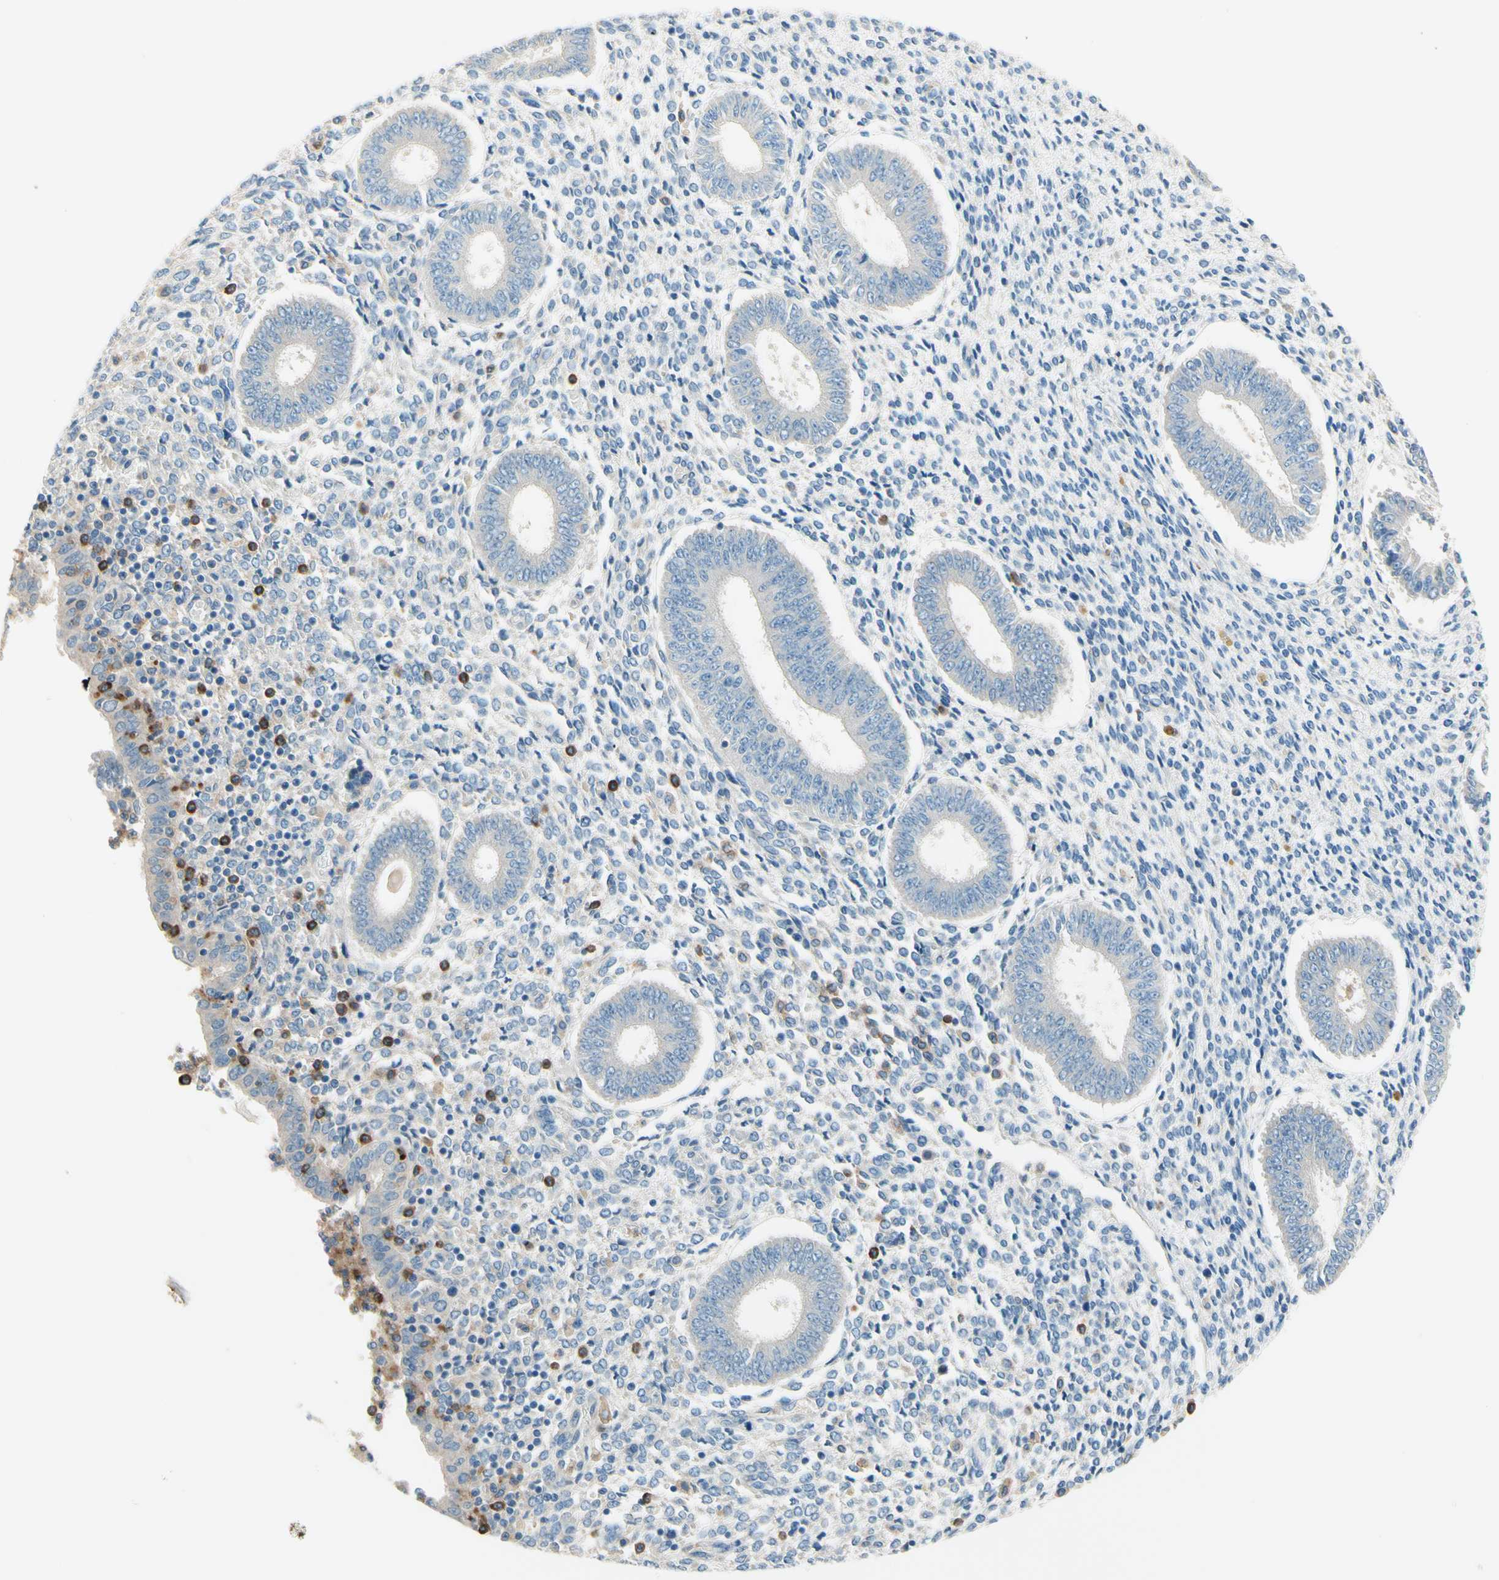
{"staining": {"intensity": "negative", "quantity": "none", "location": "none"}, "tissue": "endometrium", "cell_type": "Cells in endometrial stroma", "image_type": "normal", "snomed": [{"axis": "morphology", "description": "Normal tissue, NOS"}, {"axis": "topography", "description": "Endometrium"}], "caption": "The IHC micrograph has no significant expression in cells in endometrial stroma of endometrium.", "gene": "SIGLEC9", "patient": {"sex": "female", "age": 35}}